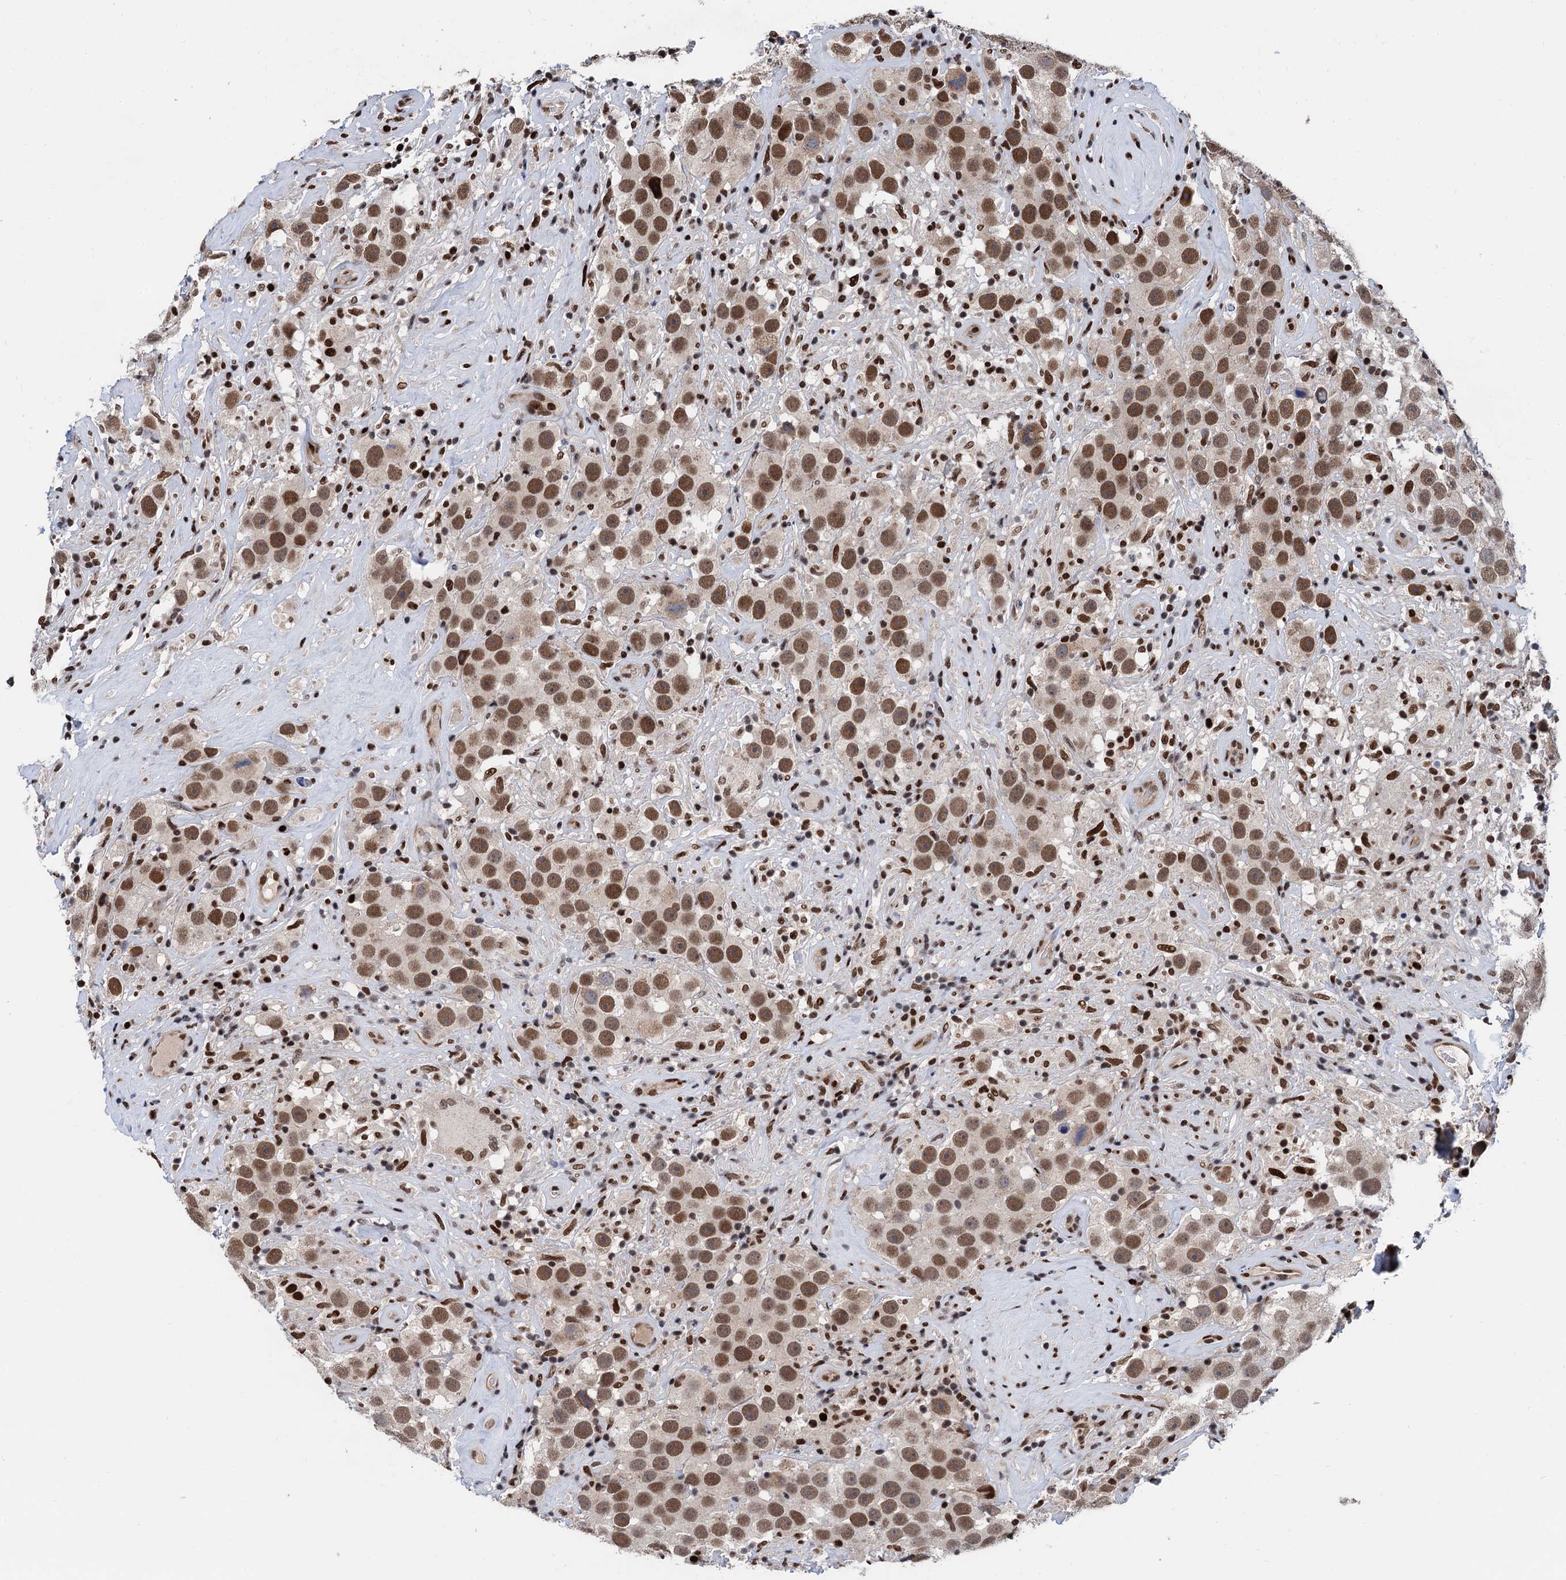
{"staining": {"intensity": "moderate", "quantity": ">75%", "location": "nuclear"}, "tissue": "testis cancer", "cell_type": "Tumor cells", "image_type": "cancer", "snomed": [{"axis": "morphology", "description": "Seminoma, NOS"}, {"axis": "topography", "description": "Testis"}], "caption": "Tumor cells display moderate nuclear expression in approximately >75% of cells in seminoma (testis).", "gene": "PPP4R1", "patient": {"sex": "male", "age": 49}}